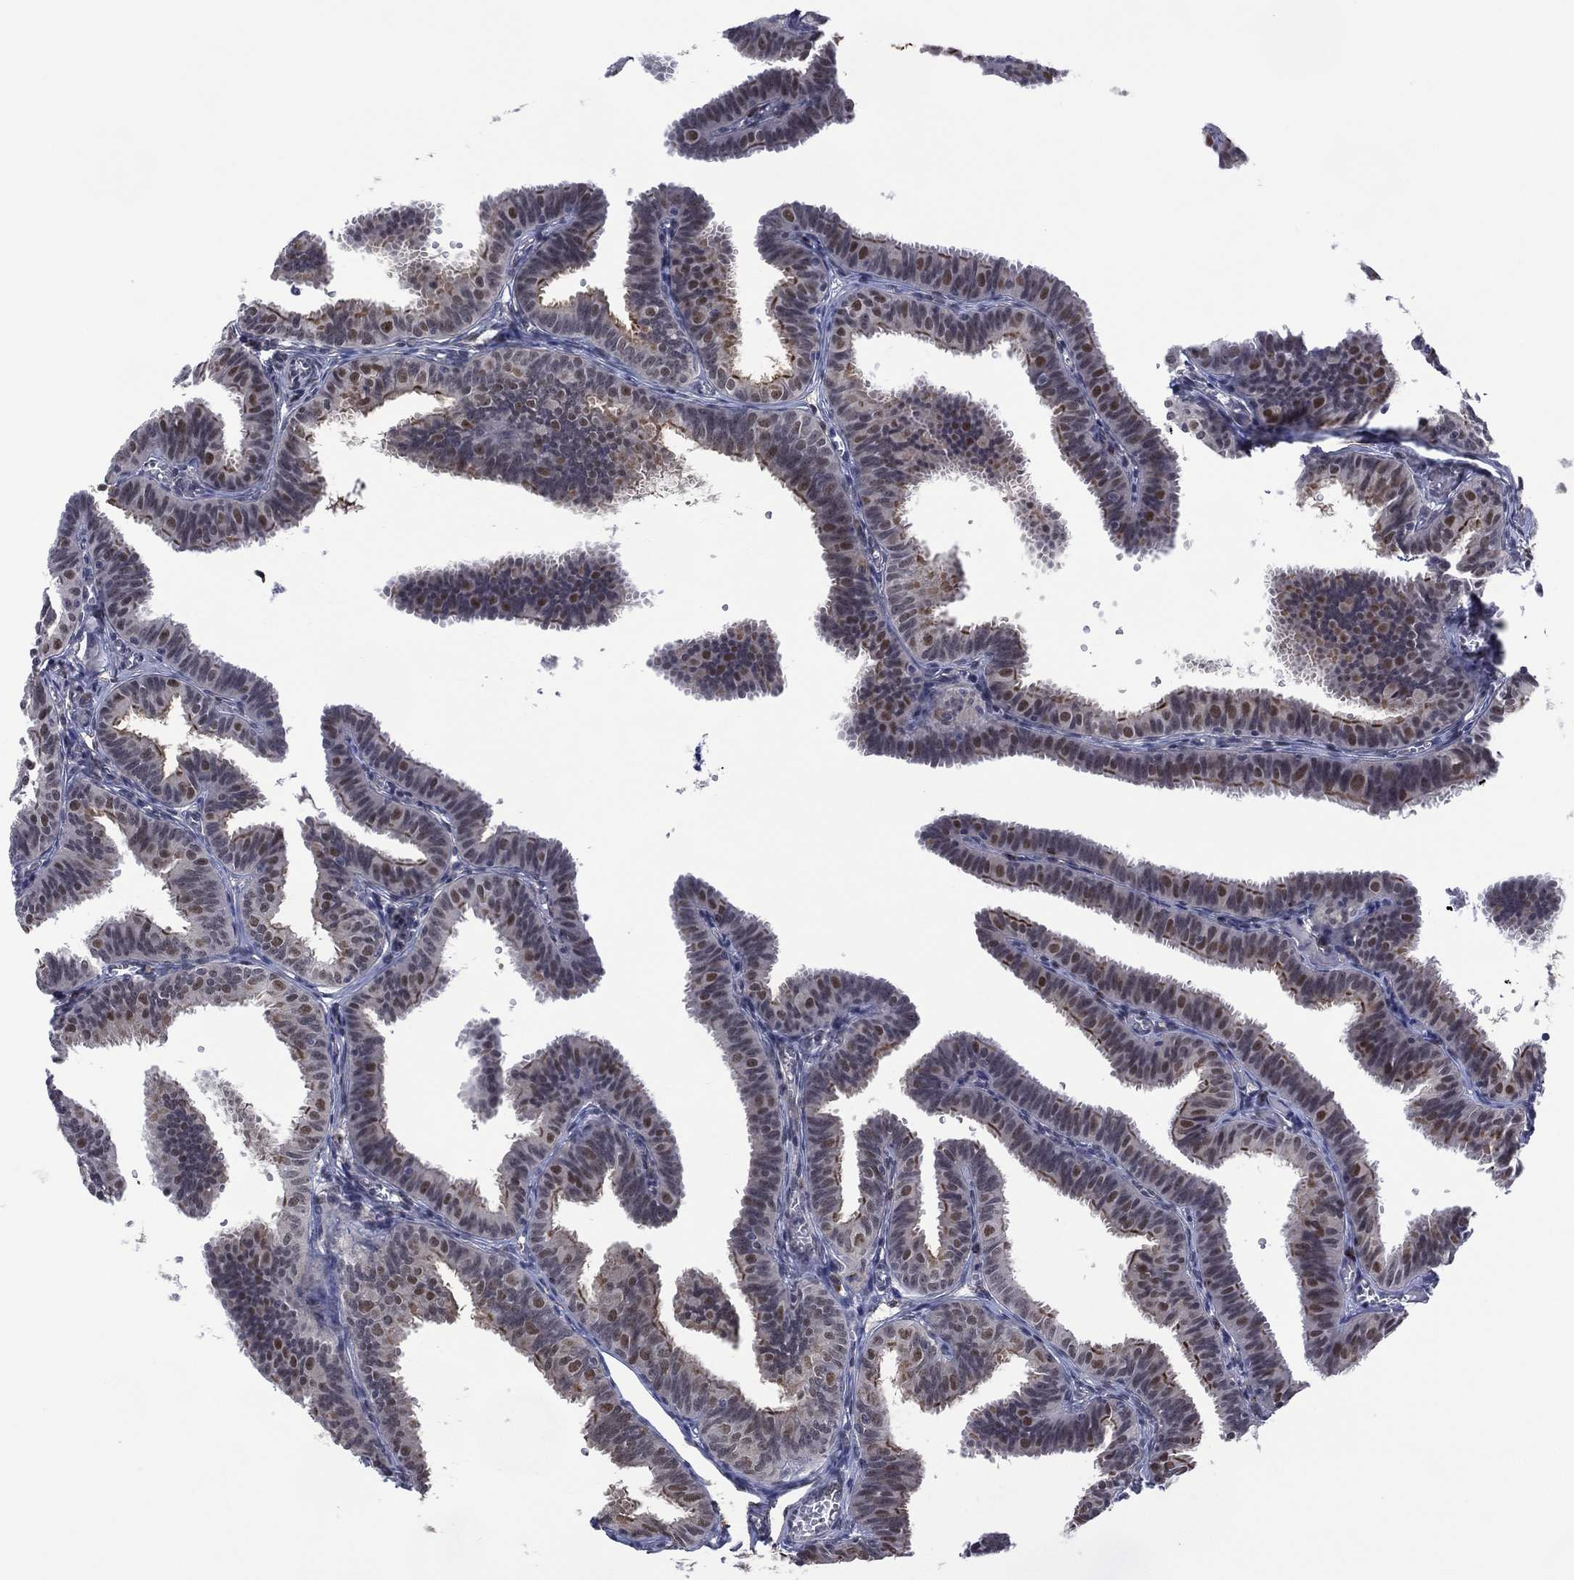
{"staining": {"intensity": "moderate", "quantity": "<25%", "location": "cytoplasmic/membranous"}, "tissue": "fallopian tube", "cell_type": "Glandular cells", "image_type": "normal", "snomed": [{"axis": "morphology", "description": "Normal tissue, NOS"}, {"axis": "topography", "description": "Fallopian tube"}], "caption": "A high-resolution histopathology image shows immunohistochemistry (IHC) staining of unremarkable fallopian tube, which shows moderate cytoplasmic/membranous positivity in approximately <25% of glandular cells.", "gene": "DPP4", "patient": {"sex": "female", "age": 25}}